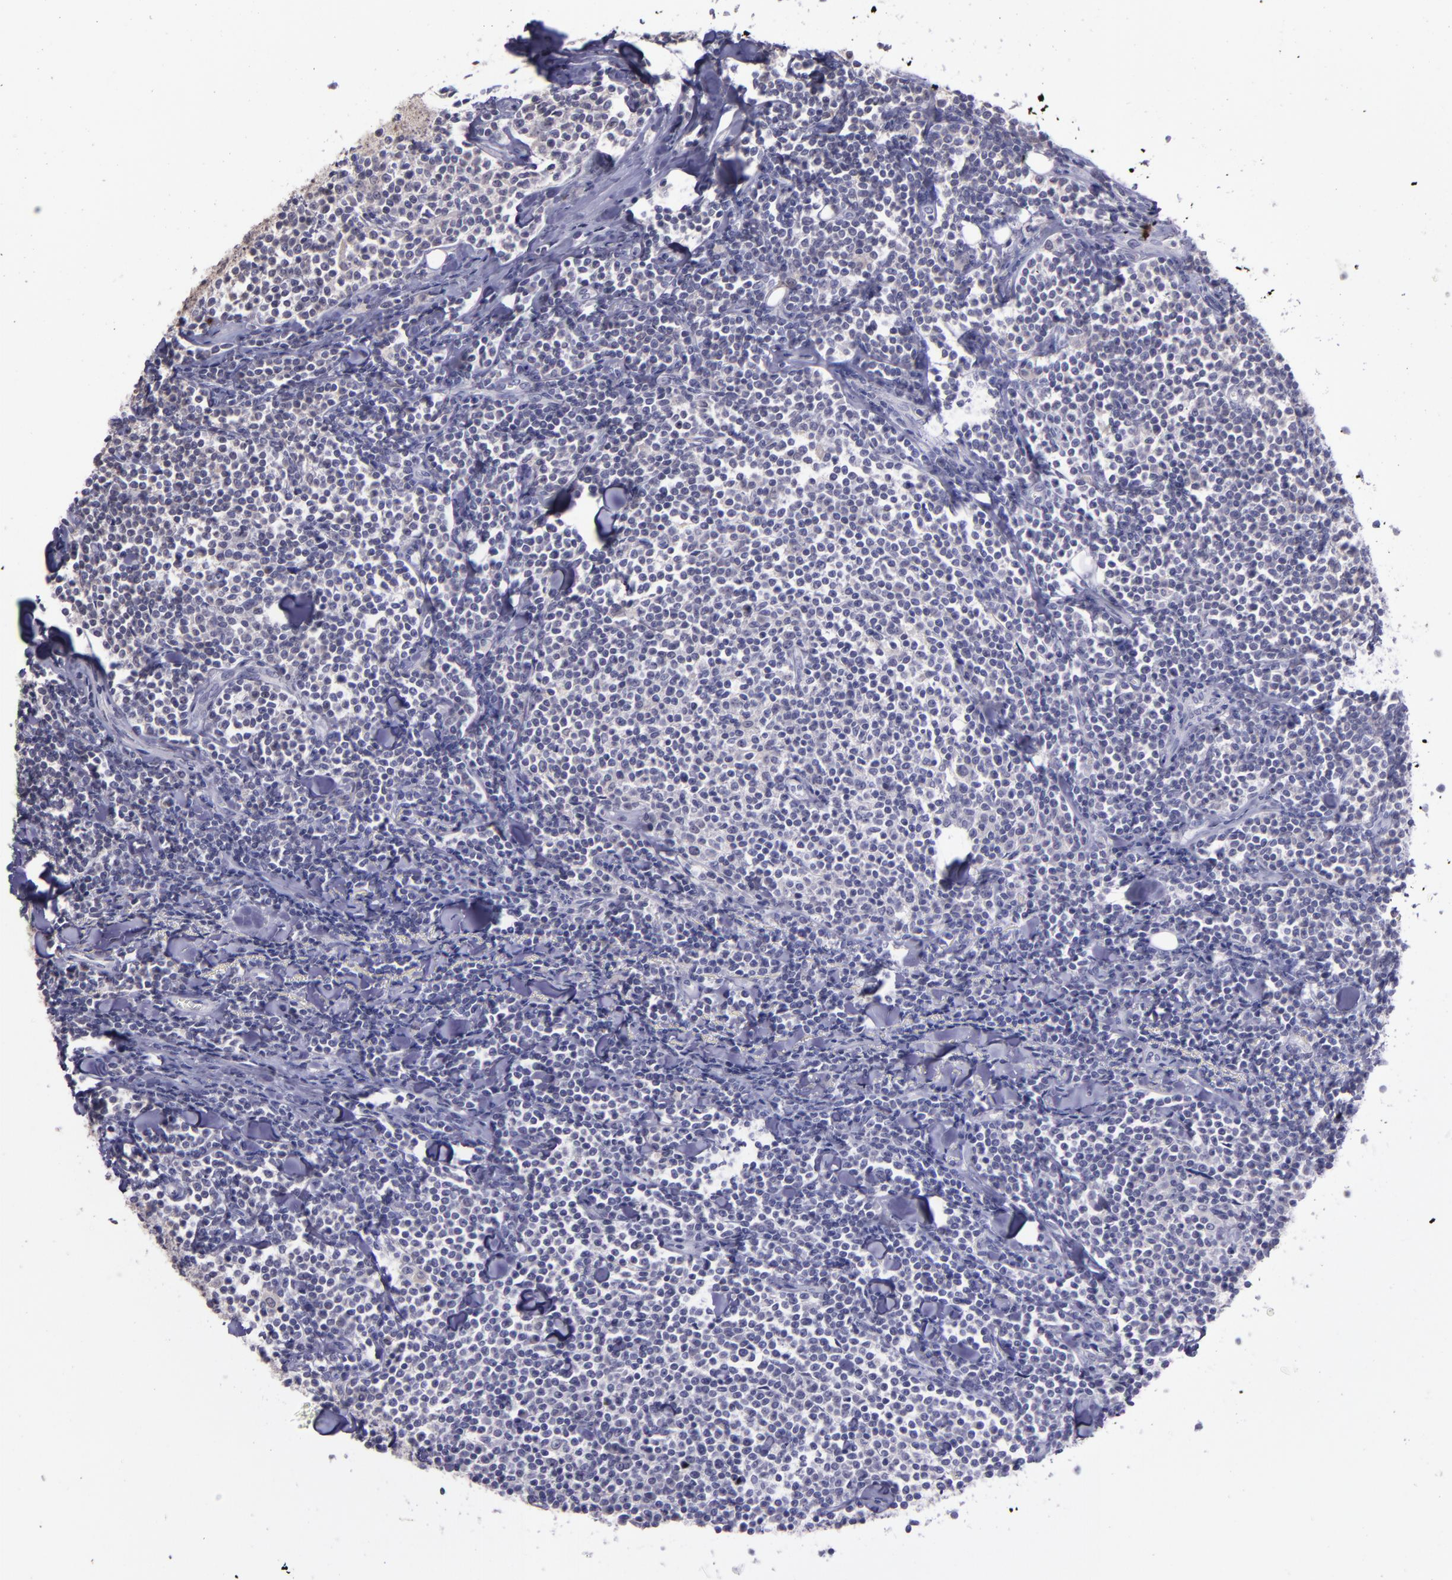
{"staining": {"intensity": "negative", "quantity": "none", "location": "none"}, "tissue": "lymphoma", "cell_type": "Tumor cells", "image_type": "cancer", "snomed": [{"axis": "morphology", "description": "Malignant lymphoma, non-Hodgkin's type, Low grade"}, {"axis": "topography", "description": "Soft tissue"}], "caption": "Immunohistochemical staining of human lymphoma reveals no significant expression in tumor cells.", "gene": "SERPINF2", "patient": {"sex": "male", "age": 92}}